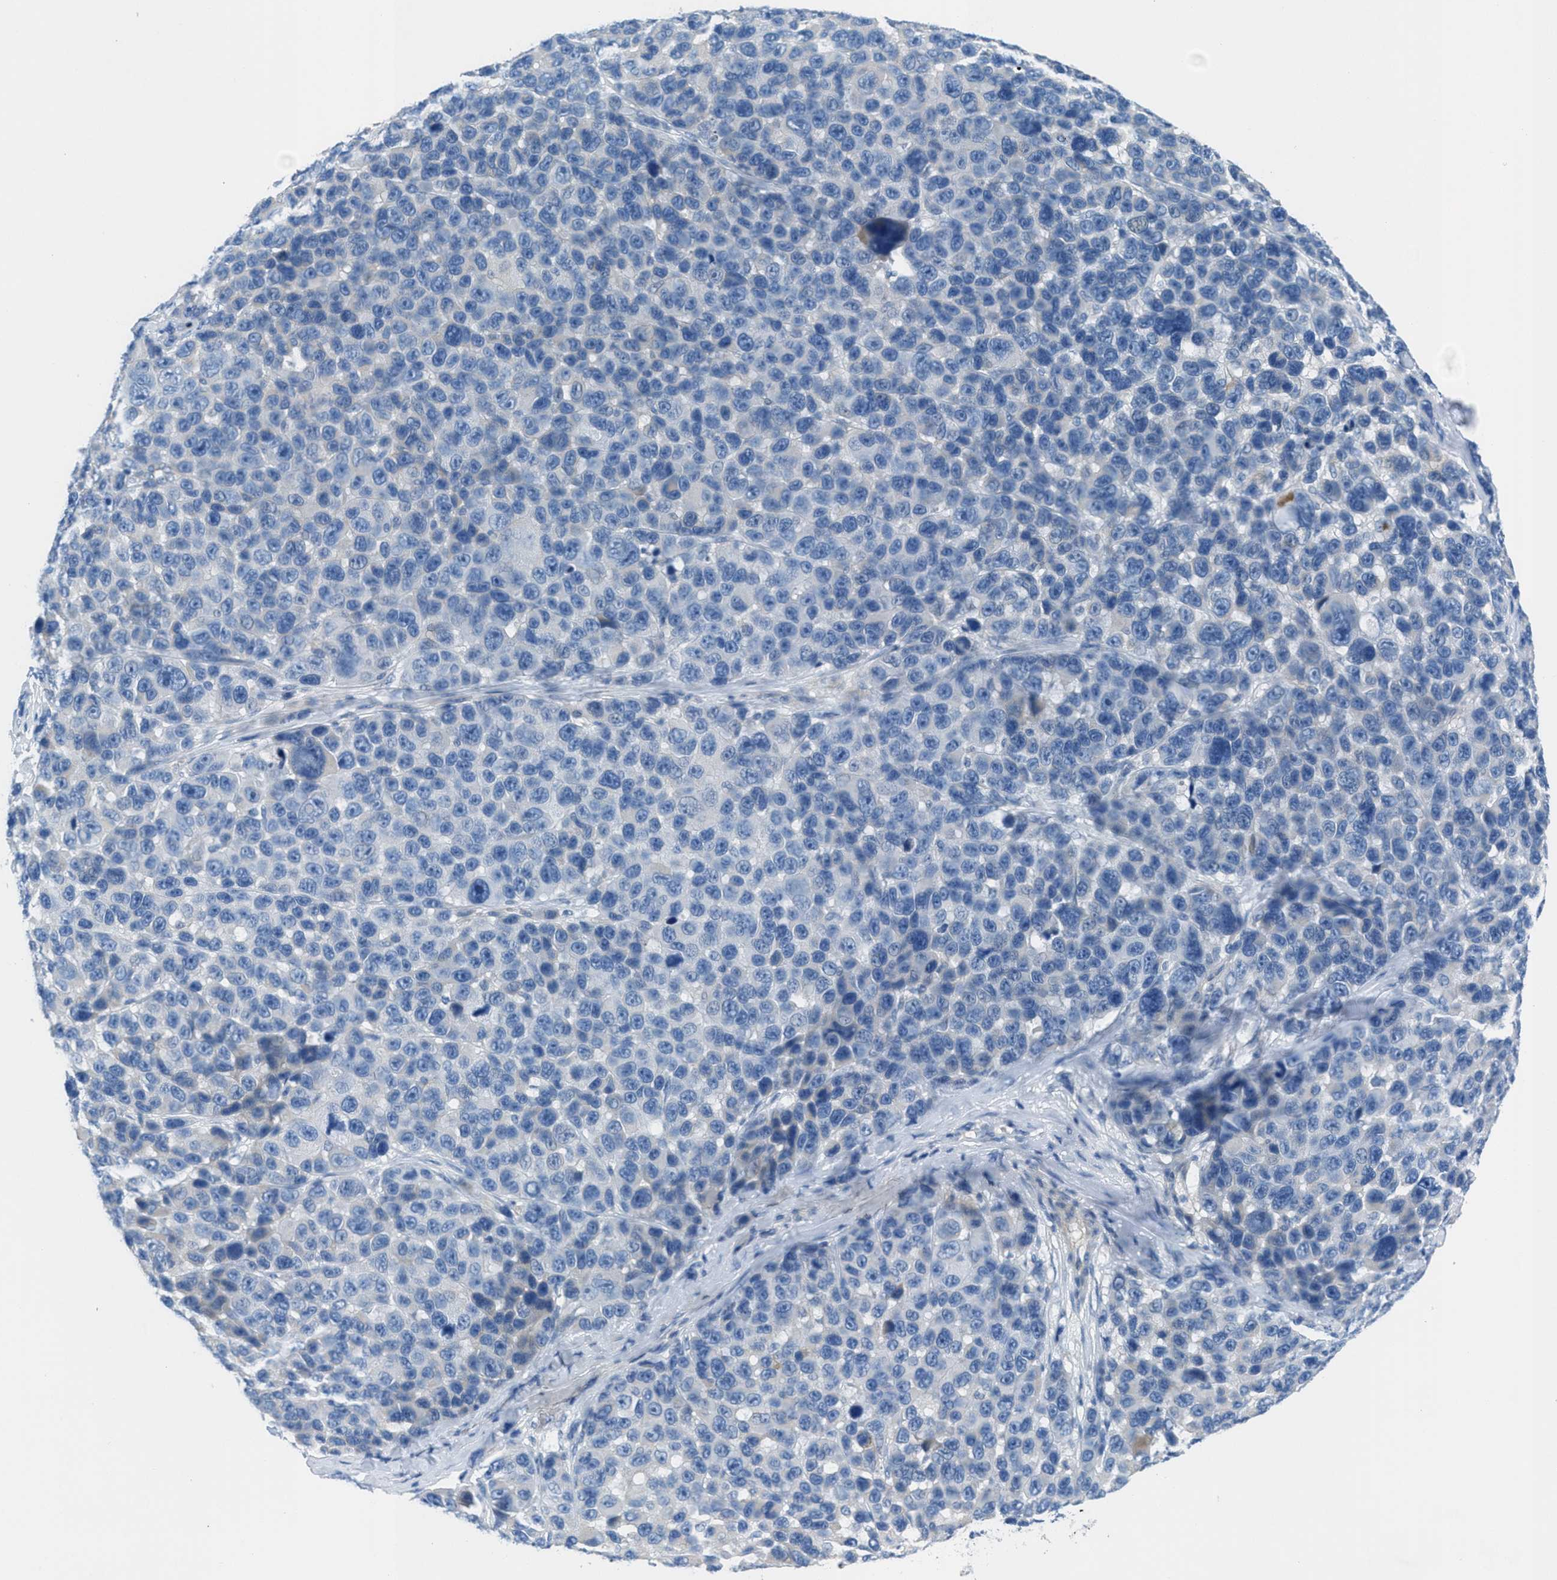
{"staining": {"intensity": "negative", "quantity": "none", "location": "none"}, "tissue": "melanoma", "cell_type": "Tumor cells", "image_type": "cancer", "snomed": [{"axis": "morphology", "description": "Malignant melanoma, NOS"}, {"axis": "topography", "description": "Skin"}], "caption": "The histopathology image demonstrates no staining of tumor cells in melanoma.", "gene": "GALNT17", "patient": {"sex": "male", "age": 53}}